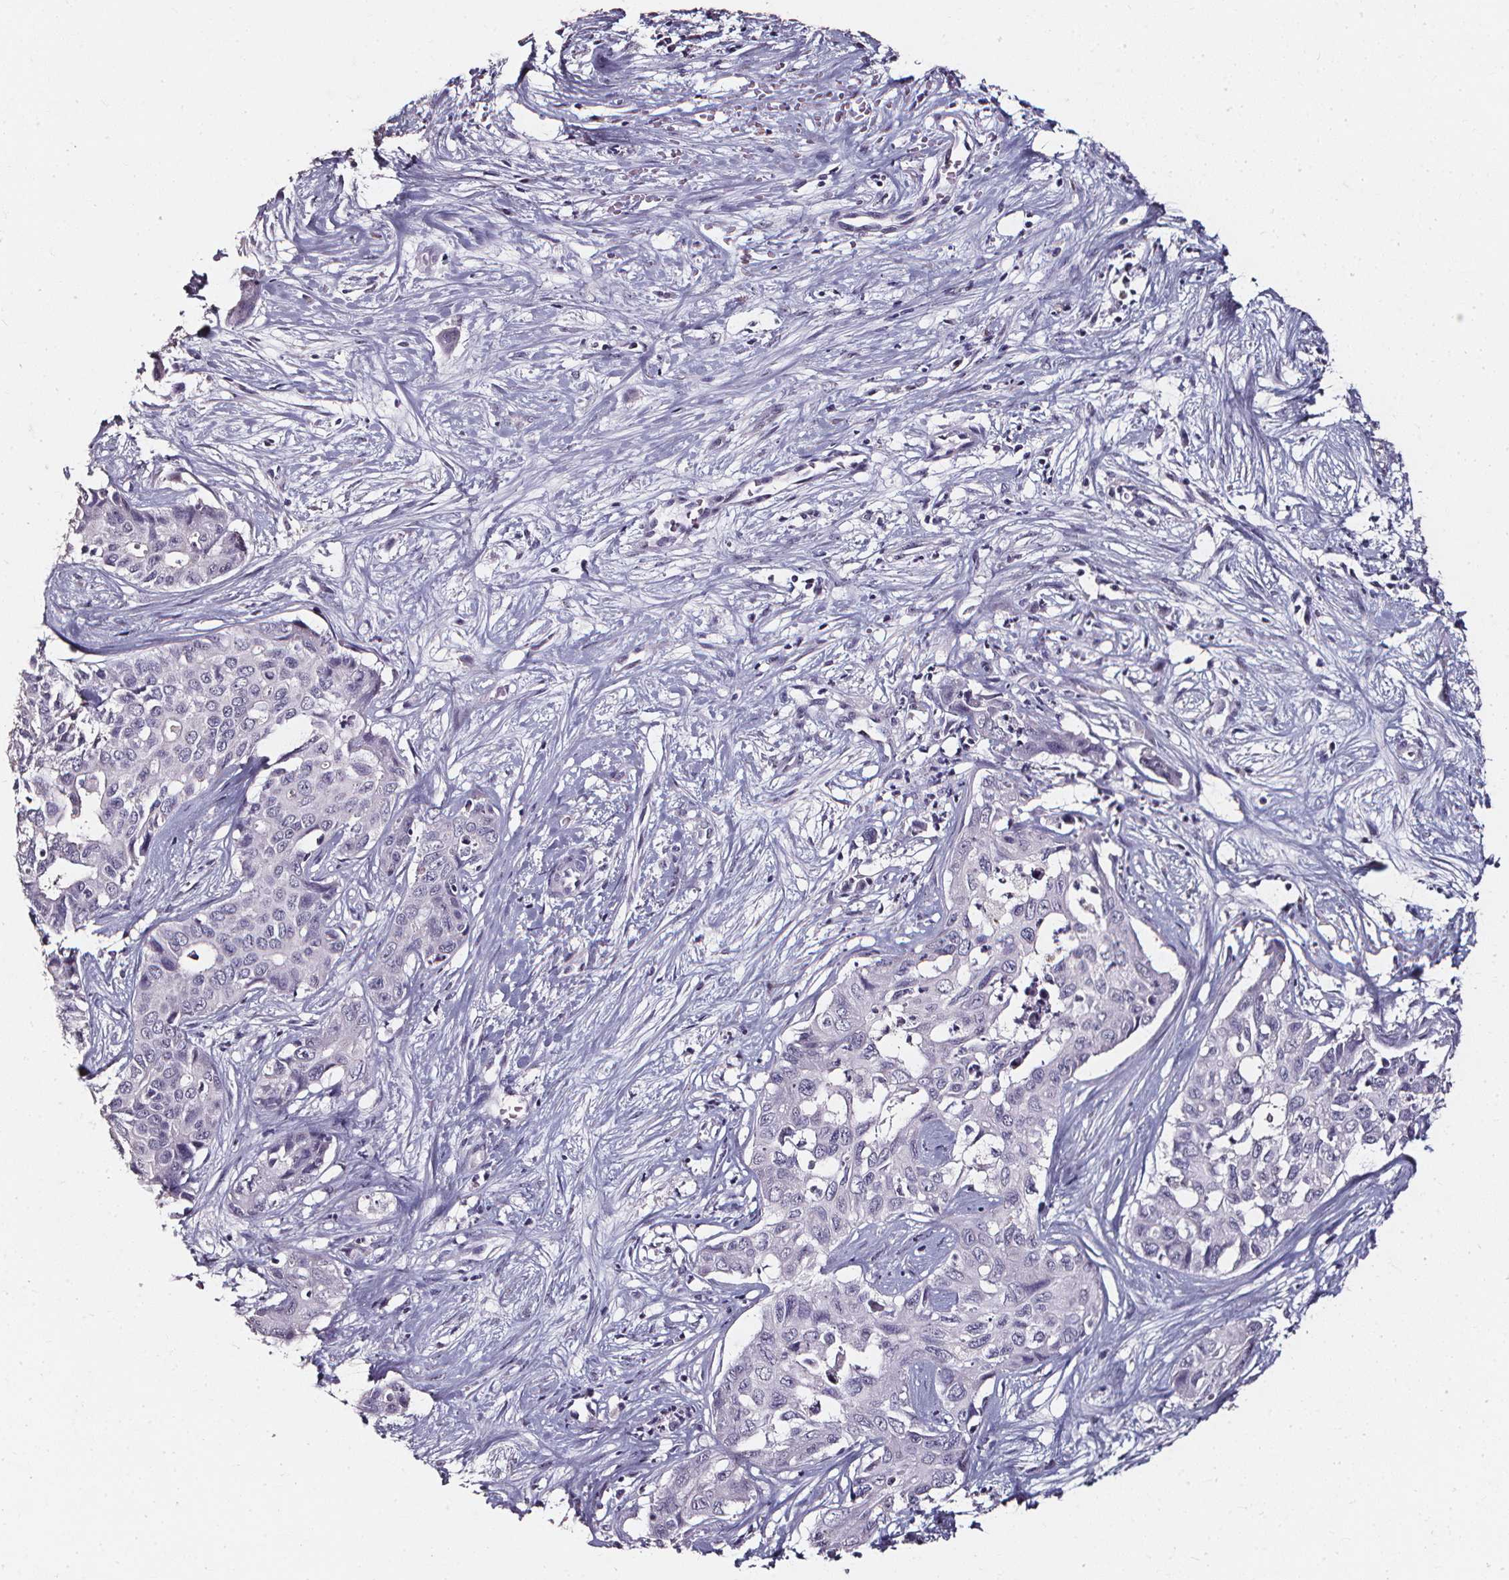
{"staining": {"intensity": "negative", "quantity": "none", "location": "none"}, "tissue": "liver cancer", "cell_type": "Tumor cells", "image_type": "cancer", "snomed": [{"axis": "morphology", "description": "Cholangiocarcinoma"}, {"axis": "topography", "description": "Liver"}], "caption": "An image of human liver cholangiocarcinoma is negative for staining in tumor cells. Nuclei are stained in blue.", "gene": "DEFA5", "patient": {"sex": "female", "age": 65}}